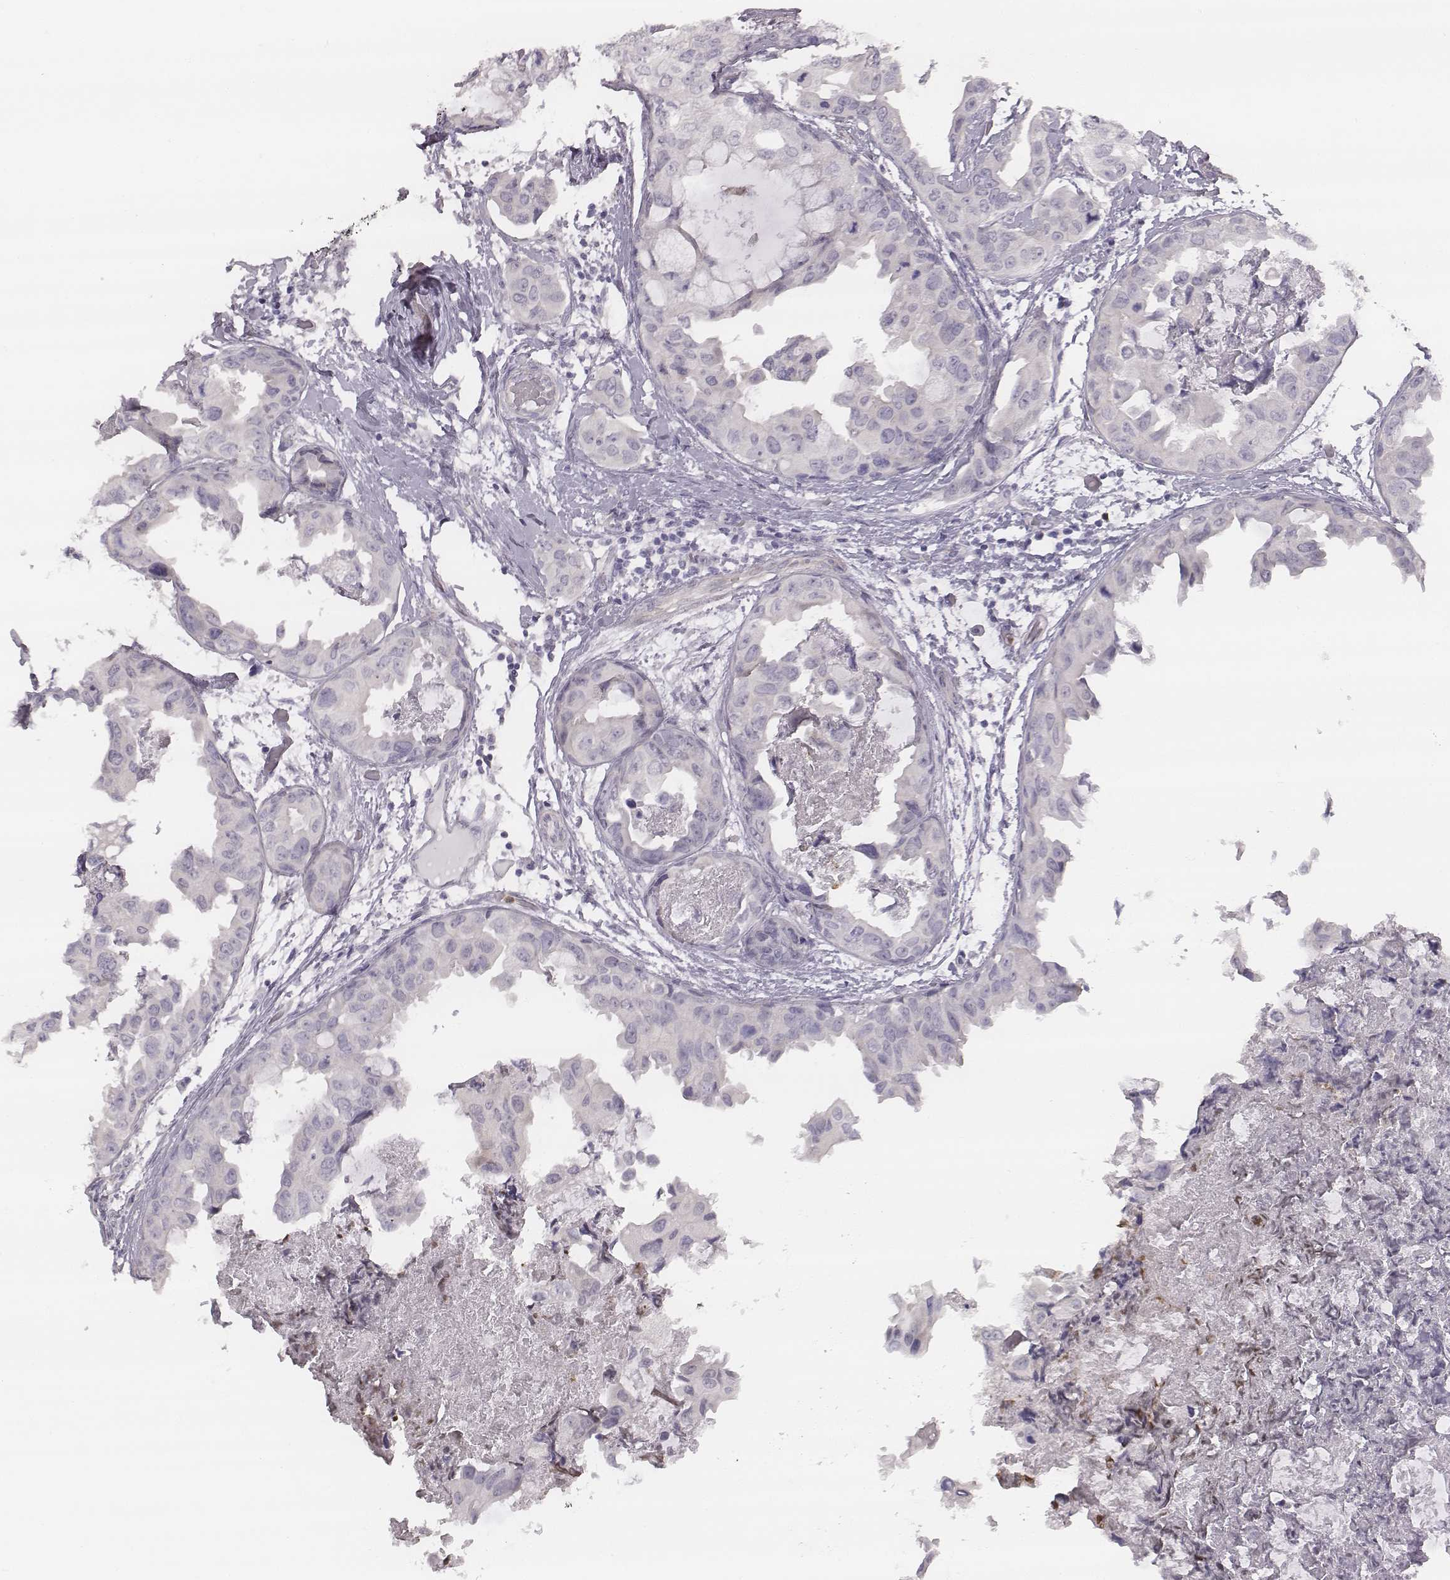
{"staining": {"intensity": "negative", "quantity": "none", "location": "none"}, "tissue": "breast cancer", "cell_type": "Tumor cells", "image_type": "cancer", "snomed": [{"axis": "morphology", "description": "Normal tissue, NOS"}, {"axis": "morphology", "description": "Duct carcinoma"}, {"axis": "topography", "description": "Breast"}], "caption": "Histopathology image shows no protein expression in tumor cells of breast infiltrating ductal carcinoma tissue. (DAB (3,3'-diaminobenzidine) IHC visualized using brightfield microscopy, high magnification).", "gene": "KCNJ12", "patient": {"sex": "female", "age": 40}}